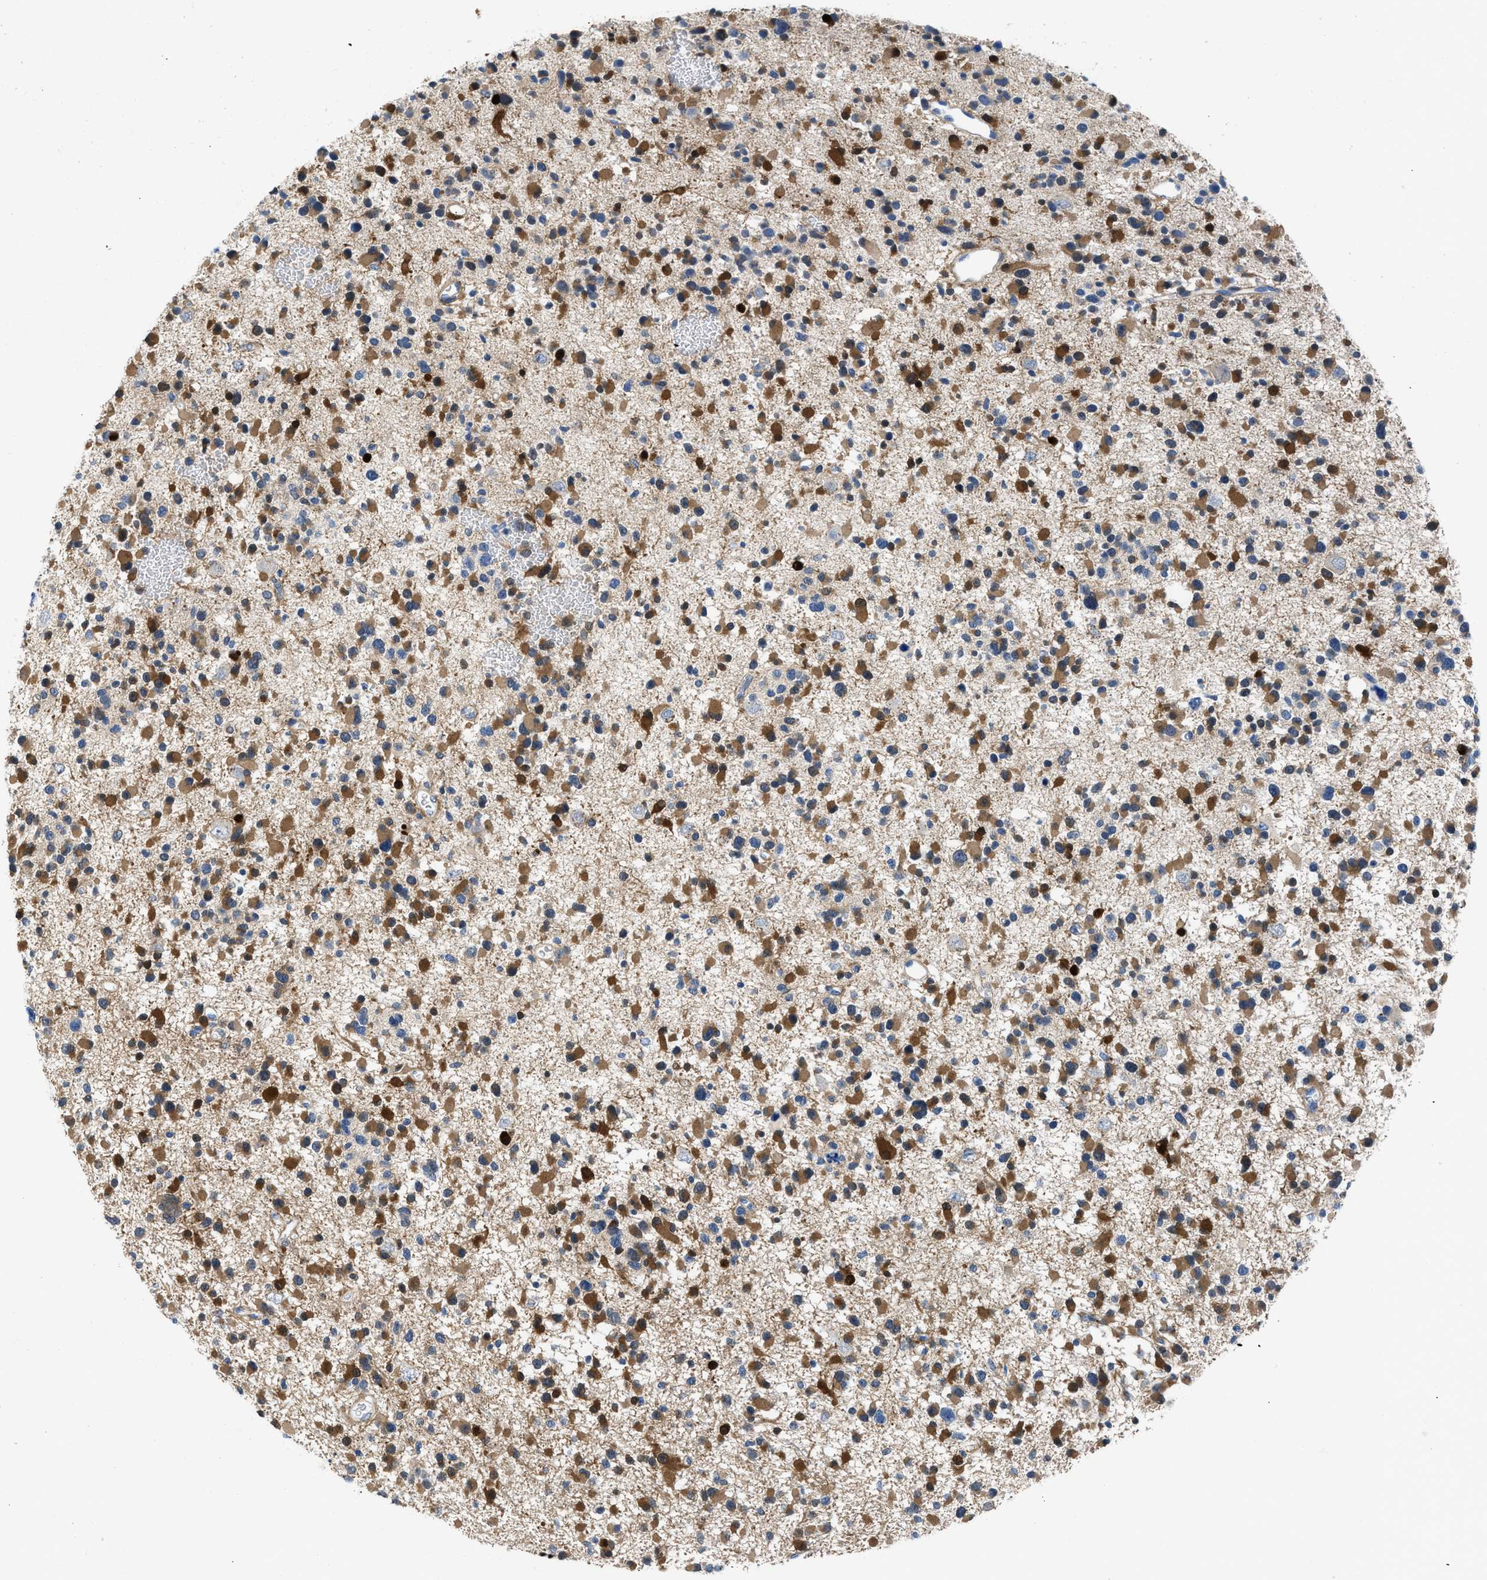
{"staining": {"intensity": "moderate", "quantity": ">75%", "location": "cytoplasmic/membranous"}, "tissue": "glioma", "cell_type": "Tumor cells", "image_type": "cancer", "snomed": [{"axis": "morphology", "description": "Glioma, malignant, Low grade"}, {"axis": "topography", "description": "Brain"}], "caption": "Tumor cells show medium levels of moderate cytoplasmic/membranous staining in about >75% of cells in human malignant glioma (low-grade). Nuclei are stained in blue.", "gene": "CBR1", "patient": {"sex": "female", "age": 22}}